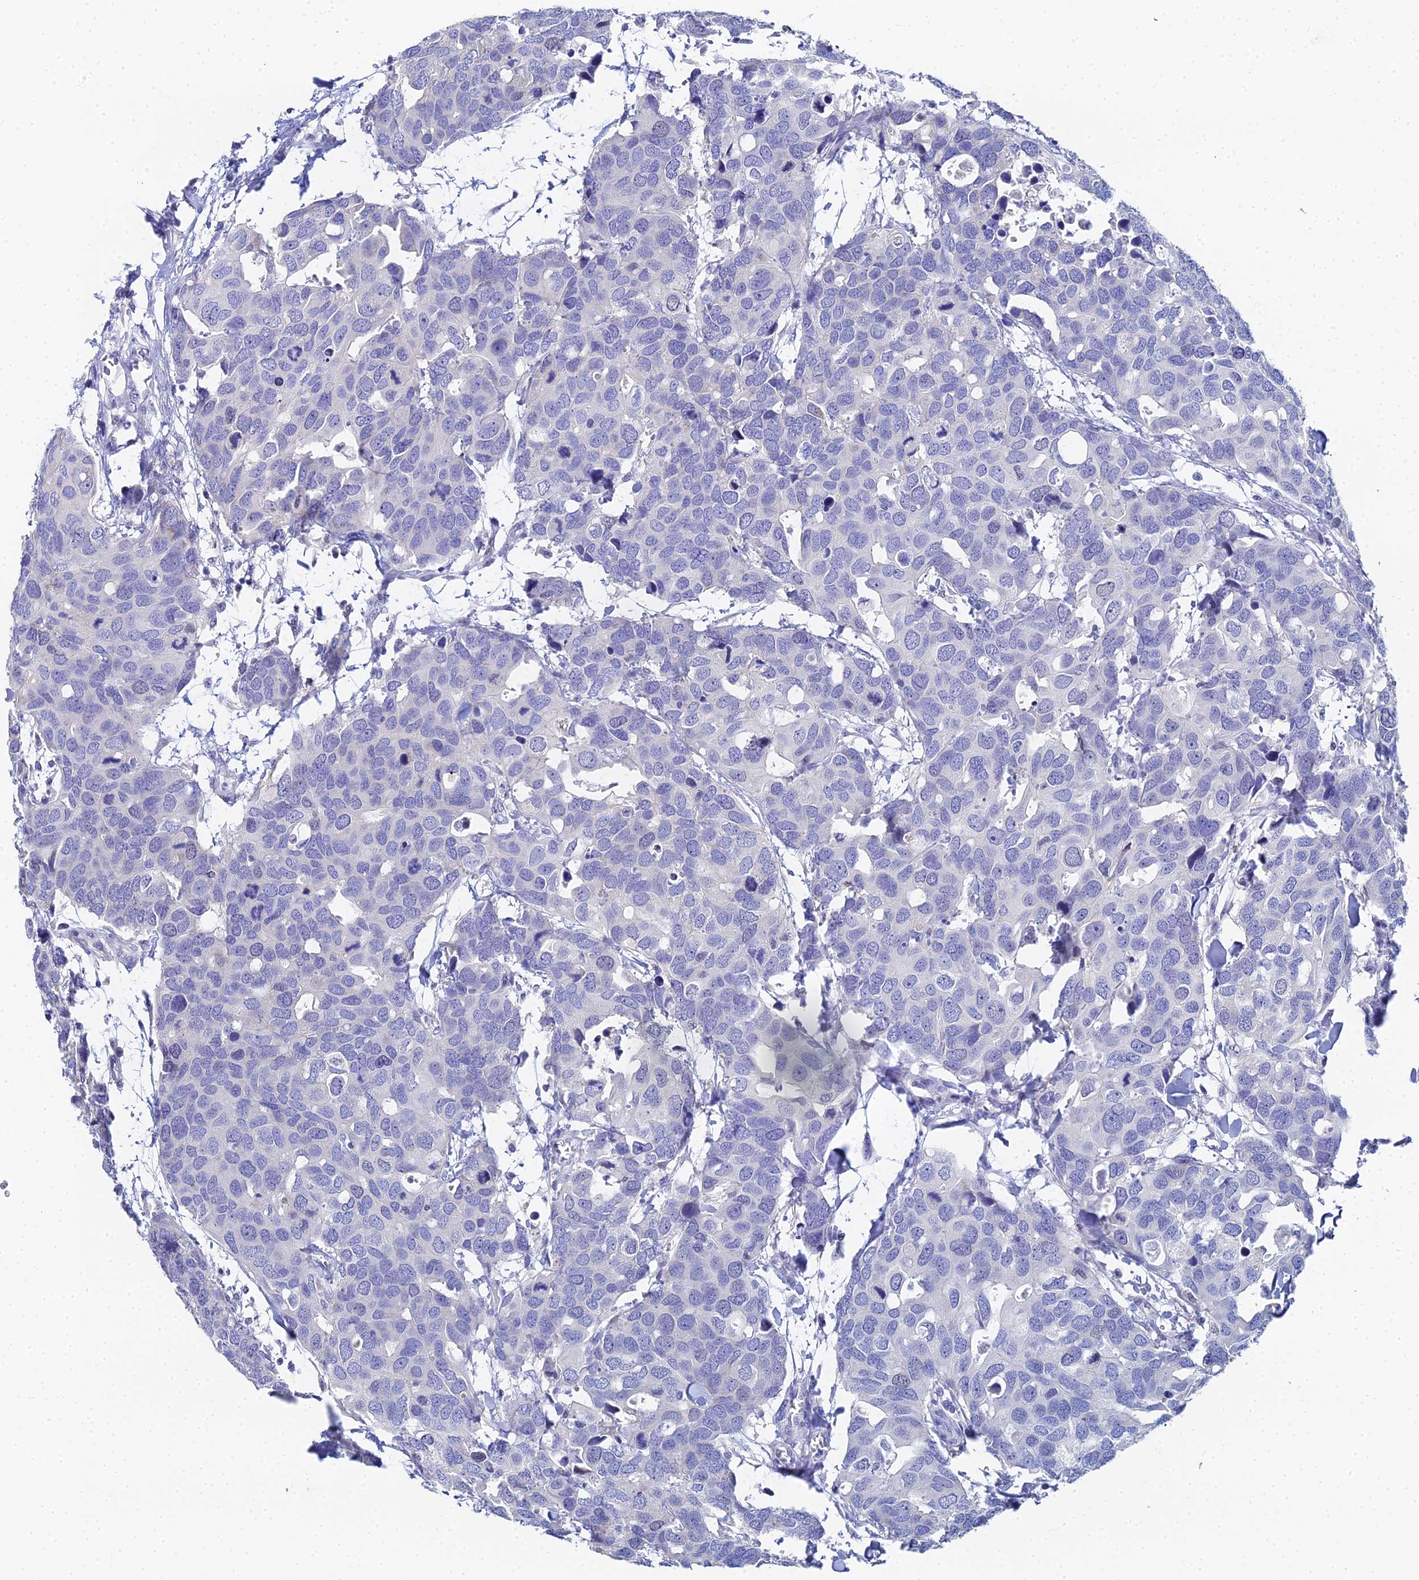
{"staining": {"intensity": "negative", "quantity": "none", "location": "none"}, "tissue": "breast cancer", "cell_type": "Tumor cells", "image_type": "cancer", "snomed": [{"axis": "morphology", "description": "Duct carcinoma"}, {"axis": "topography", "description": "Breast"}], "caption": "Breast cancer was stained to show a protein in brown. There is no significant expression in tumor cells.", "gene": "OCM", "patient": {"sex": "female", "age": 83}}